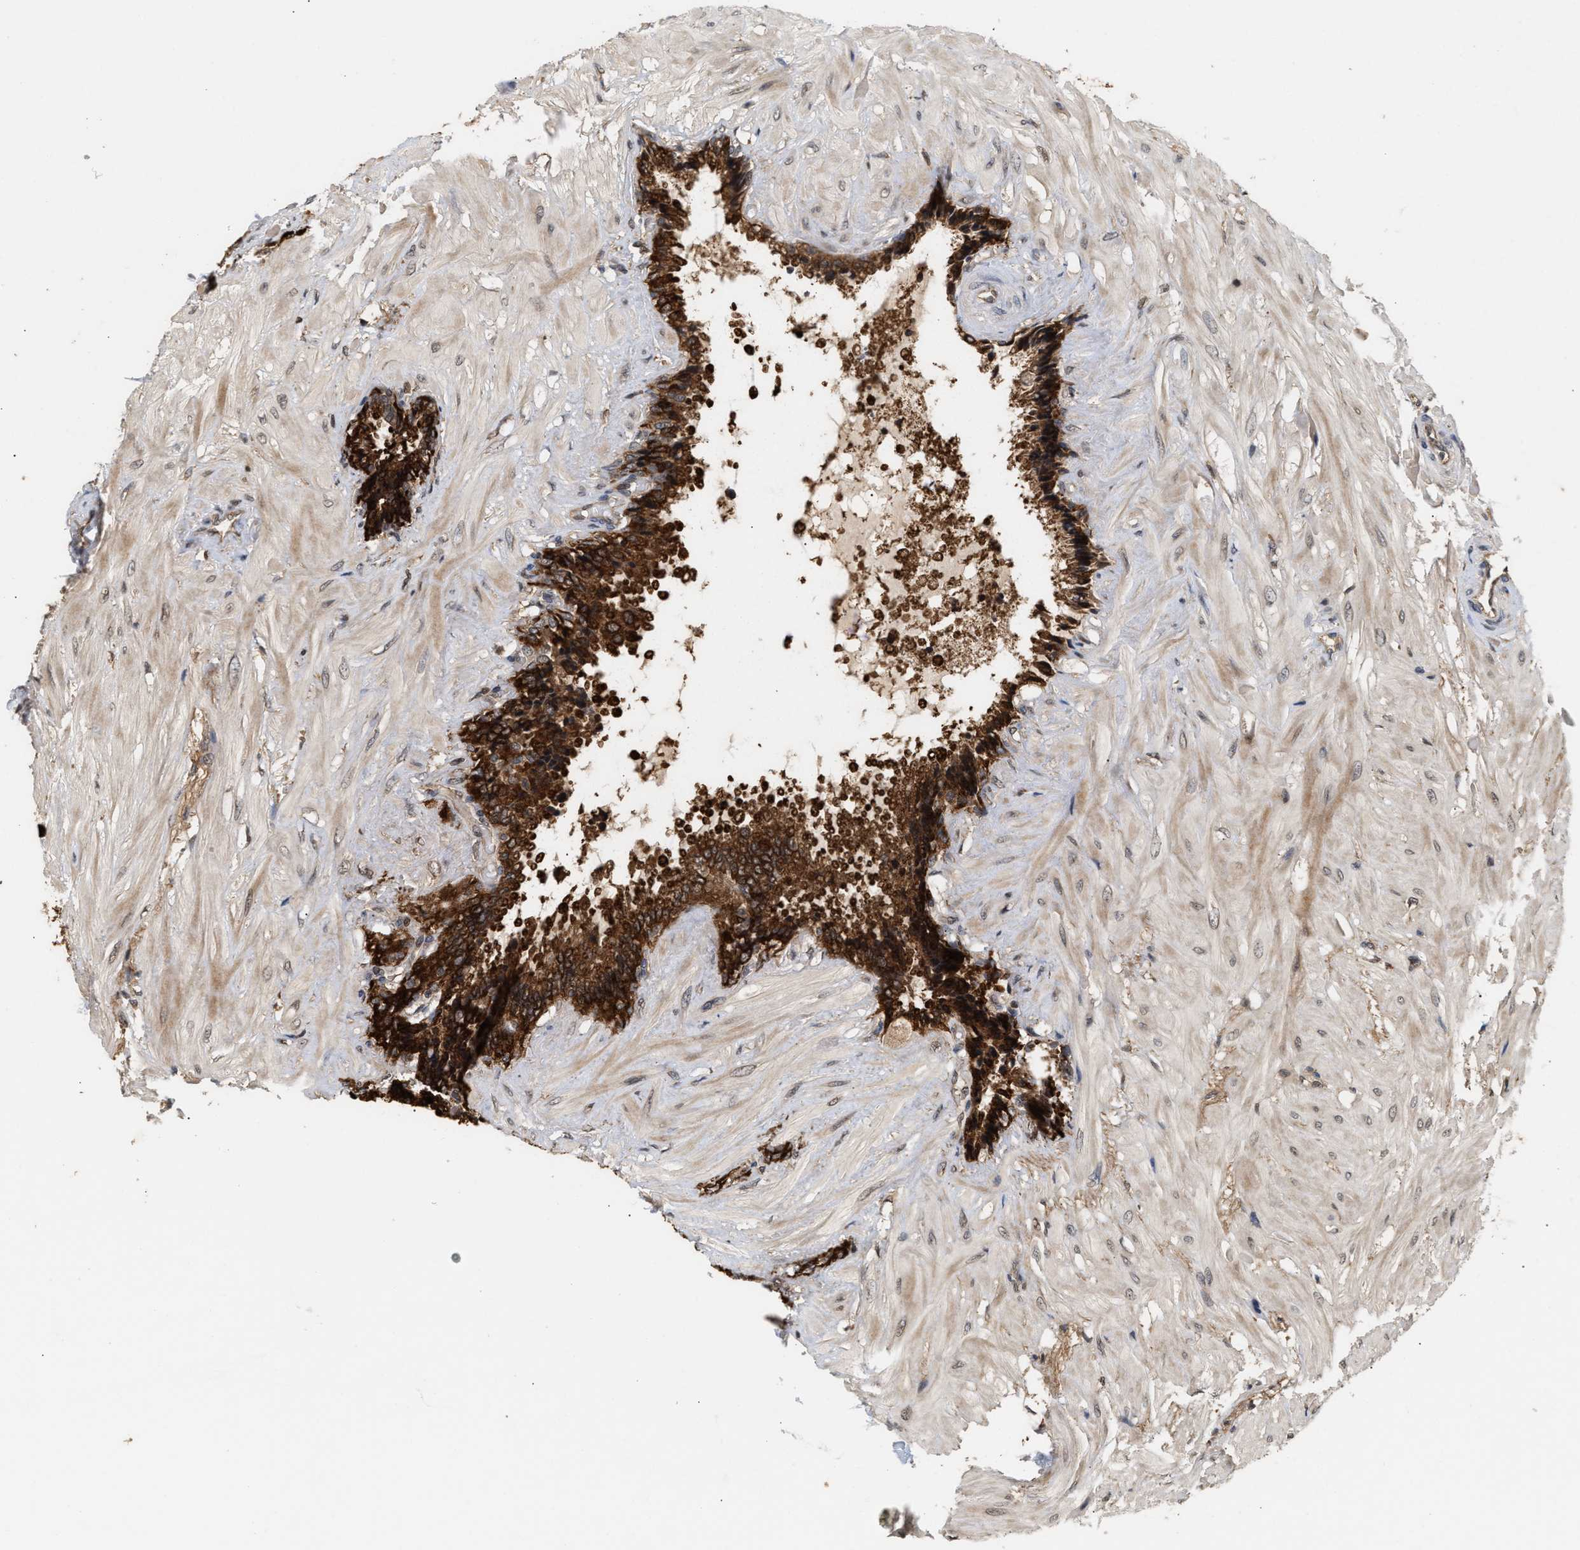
{"staining": {"intensity": "strong", "quantity": ">75%", "location": "cytoplasmic/membranous,nuclear"}, "tissue": "seminal vesicle", "cell_type": "Glandular cells", "image_type": "normal", "snomed": [{"axis": "morphology", "description": "Normal tissue, NOS"}, {"axis": "topography", "description": "Seminal veicle"}], "caption": "An immunohistochemistry (IHC) photomicrograph of normal tissue is shown. Protein staining in brown highlights strong cytoplasmic/membranous,nuclear positivity in seminal vesicle within glandular cells.", "gene": "ABHD5", "patient": {"sex": "male", "age": 46}}